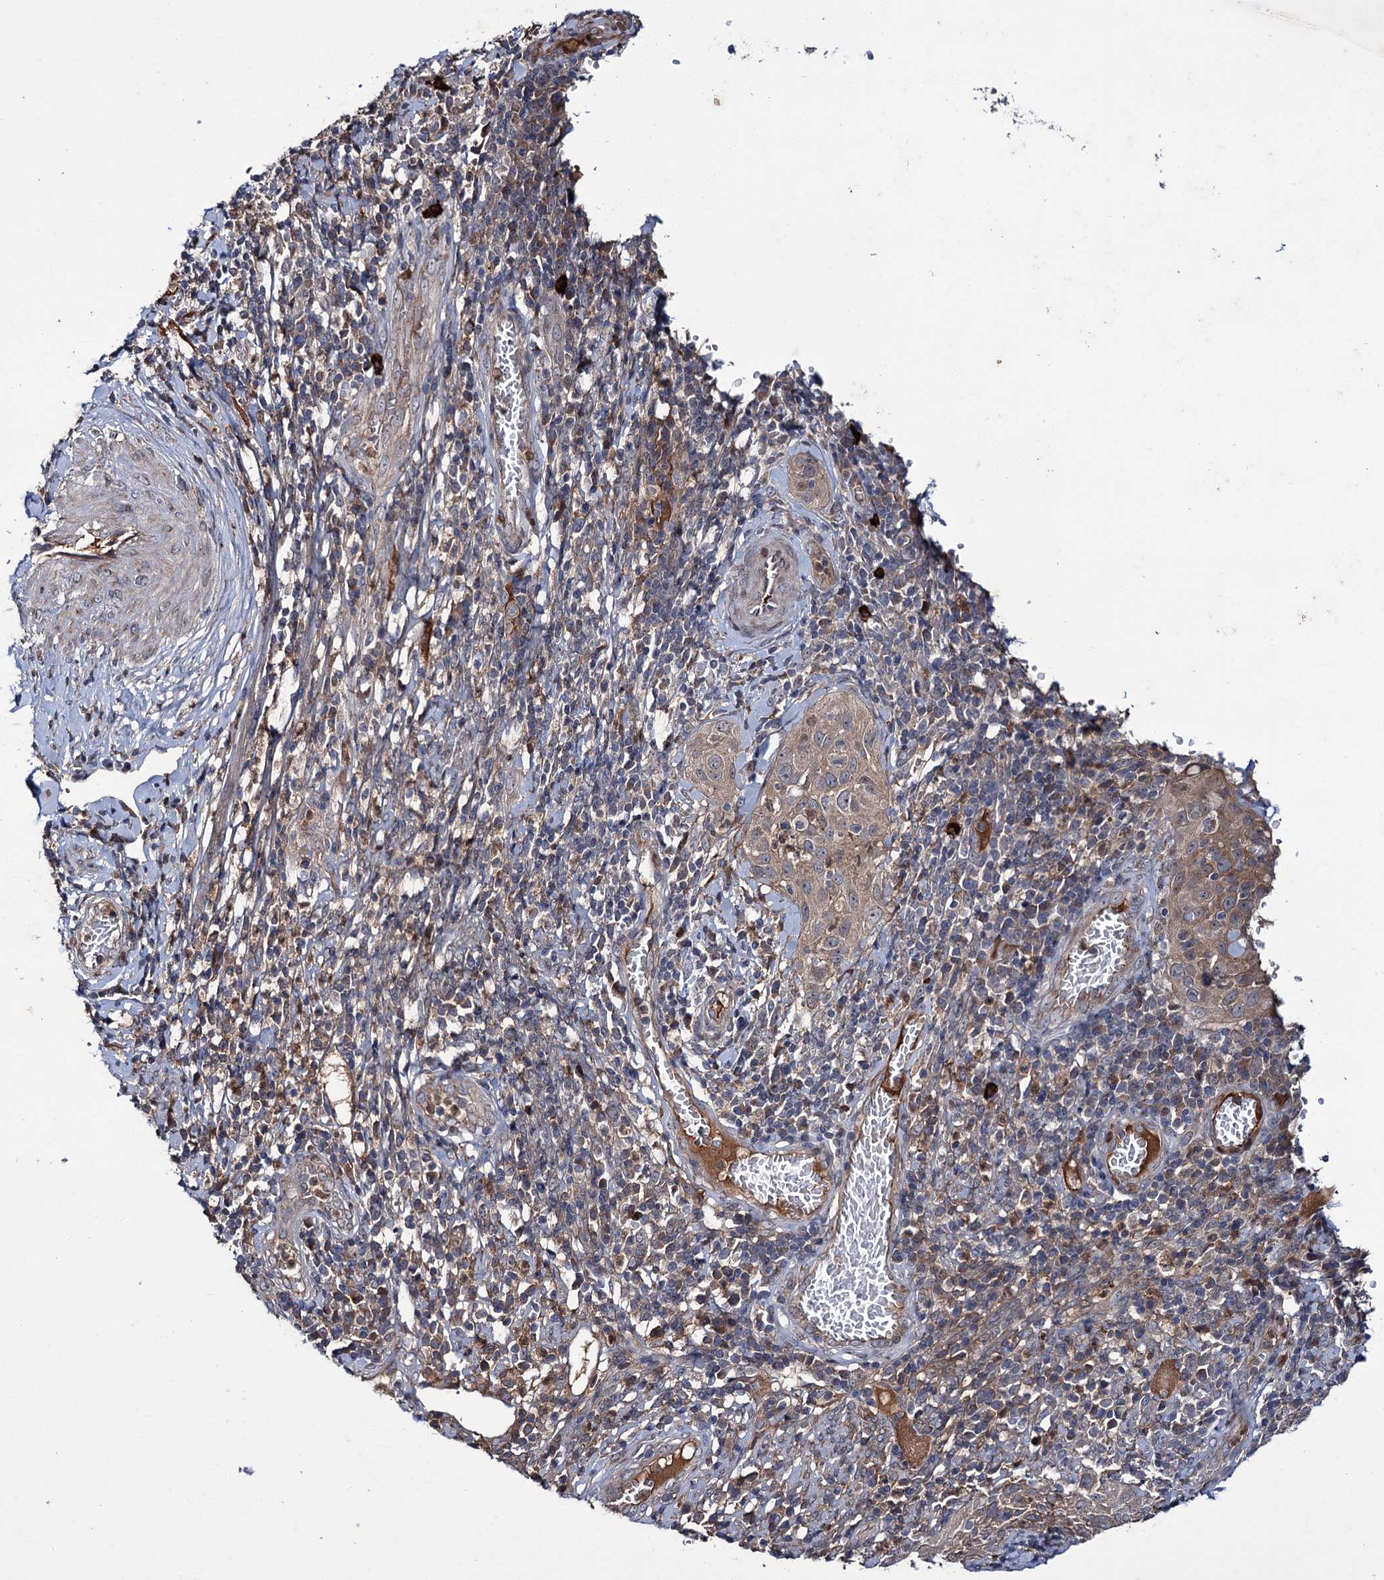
{"staining": {"intensity": "moderate", "quantity": ">75%", "location": "cytoplasmic/membranous"}, "tissue": "cervical cancer", "cell_type": "Tumor cells", "image_type": "cancer", "snomed": [{"axis": "morphology", "description": "Squamous cell carcinoma, NOS"}, {"axis": "topography", "description": "Cervix"}], "caption": "IHC photomicrograph of cervical cancer (squamous cell carcinoma) stained for a protein (brown), which shows medium levels of moderate cytoplasmic/membranous positivity in approximately >75% of tumor cells.", "gene": "PTPN3", "patient": {"sex": "female", "age": 31}}